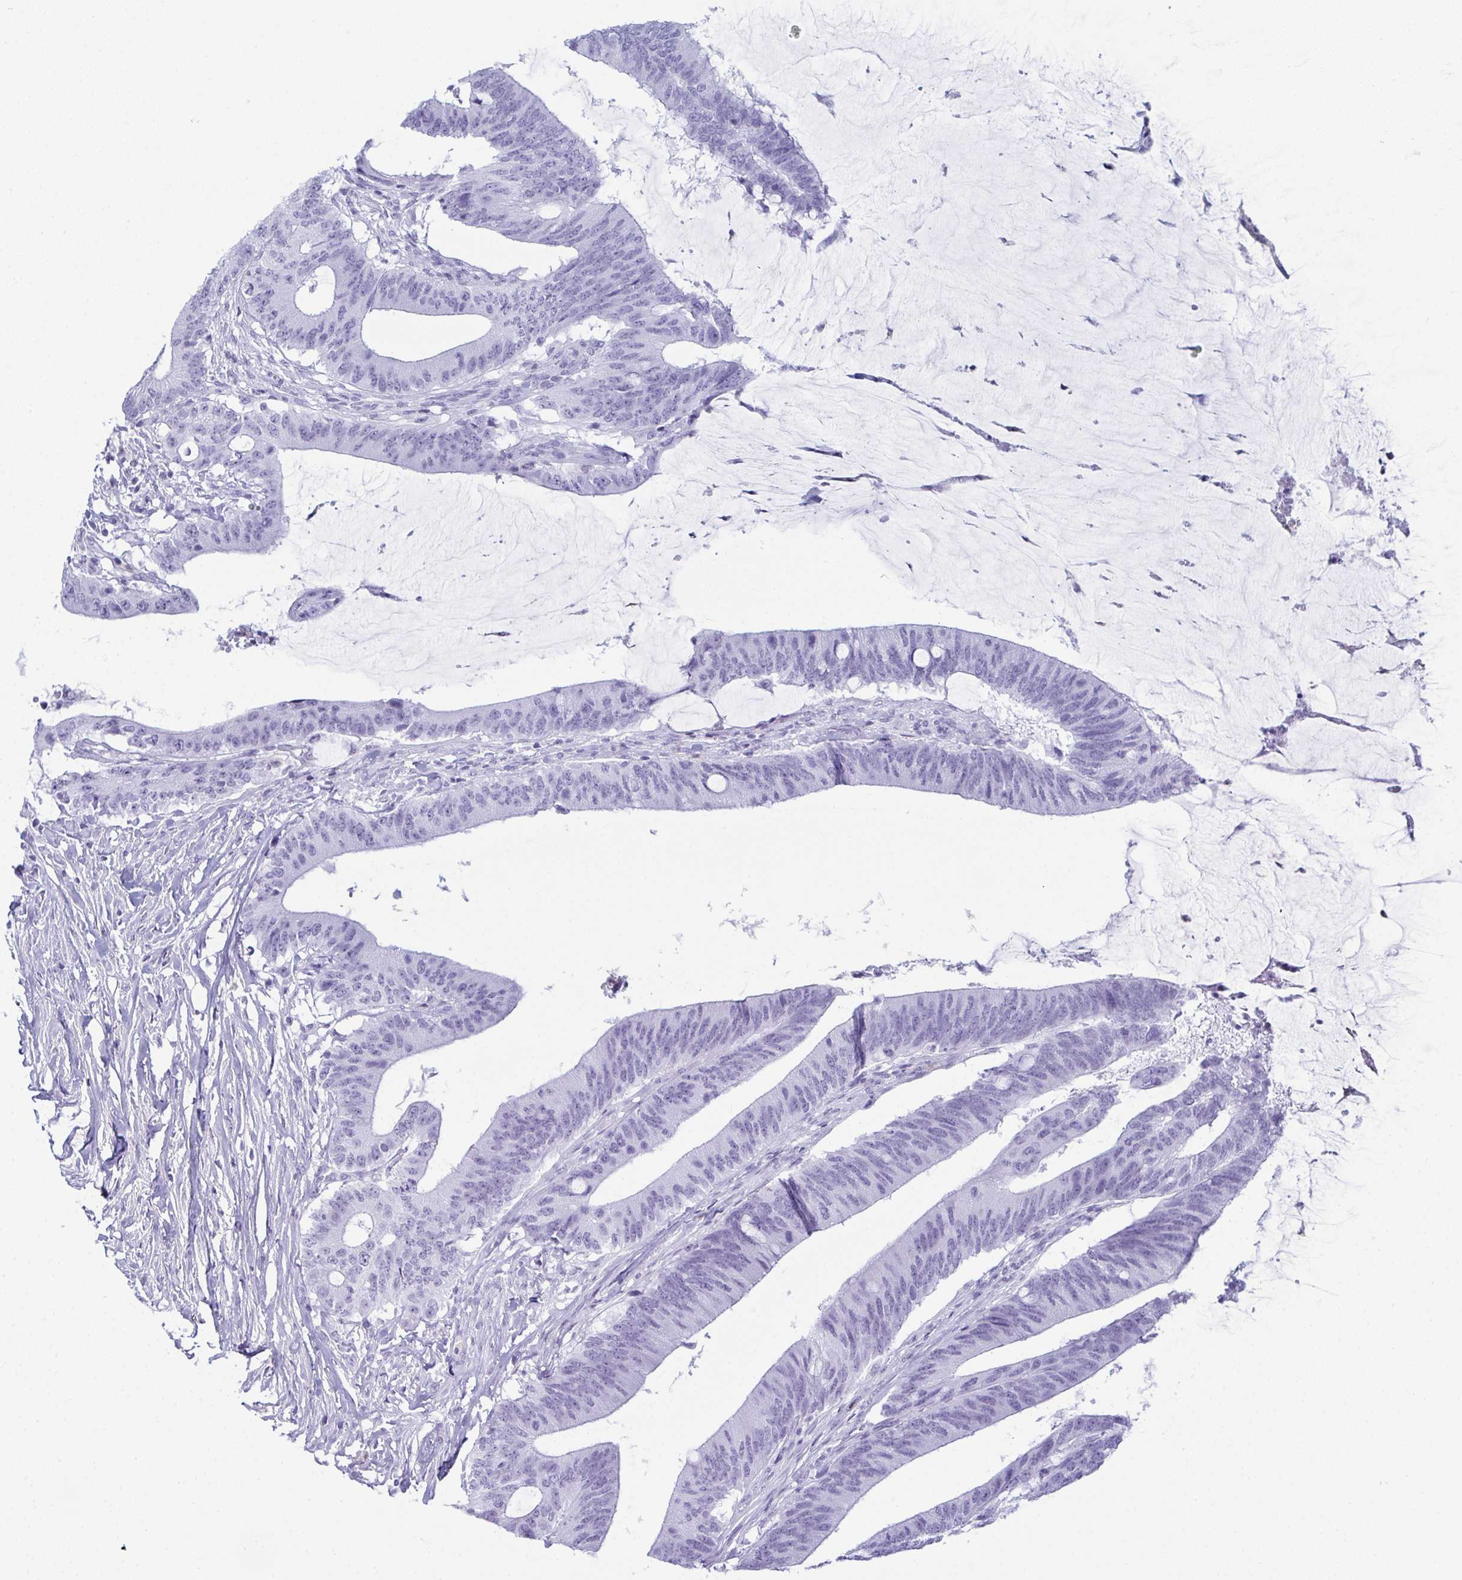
{"staining": {"intensity": "negative", "quantity": "none", "location": "none"}, "tissue": "colorectal cancer", "cell_type": "Tumor cells", "image_type": "cancer", "snomed": [{"axis": "morphology", "description": "Adenocarcinoma, NOS"}, {"axis": "topography", "description": "Colon"}], "caption": "High magnification brightfield microscopy of colorectal adenocarcinoma stained with DAB (3,3'-diaminobenzidine) (brown) and counterstained with hematoxylin (blue): tumor cells show no significant expression.", "gene": "CDA", "patient": {"sex": "female", "age": 43}}